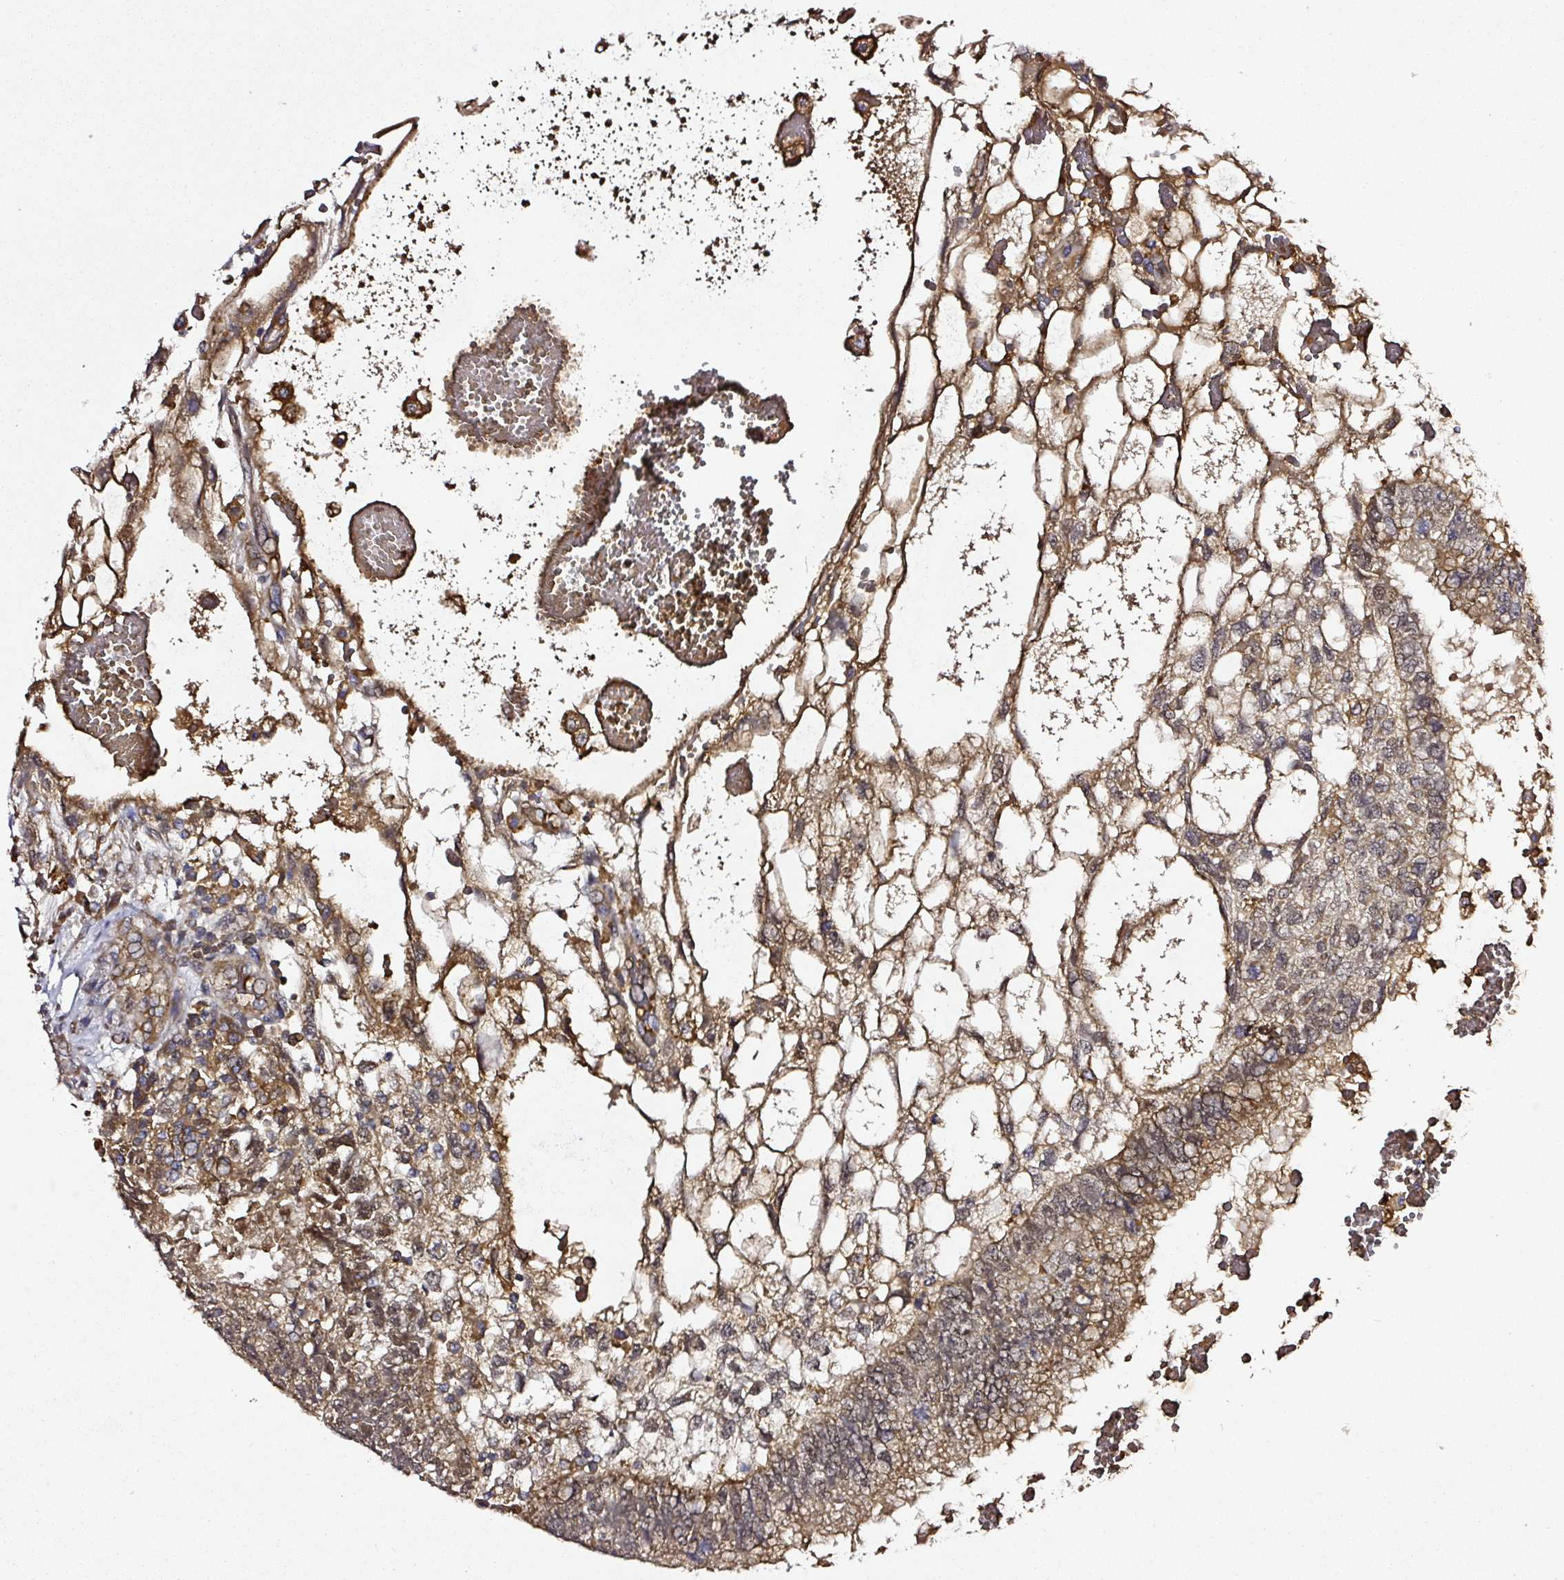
{"staining": {"intensity": "moderate", "quantity": ">75%", "location": "cytoplasmic/membranous,nuclear"}, "tissue": "testis cancer", "cell_type": "Tumor cells", "image_type": "cancer", "snomed": [{"axis": "morphology", "description": "Normal tissue, NOS"}, {"axis": "morphology", "description": "Carcinoma, Embryonal, NOS"}, {"axis": "topography", "description": "Testis"}], "caption": "Moderate cytoplasmic/membranous and nuclear staining is seen in about >75% of tumor cells in testis embryonal carcinoma.", "gene": "ZNF513", "patient": {"sex": "male", "age": 32}}